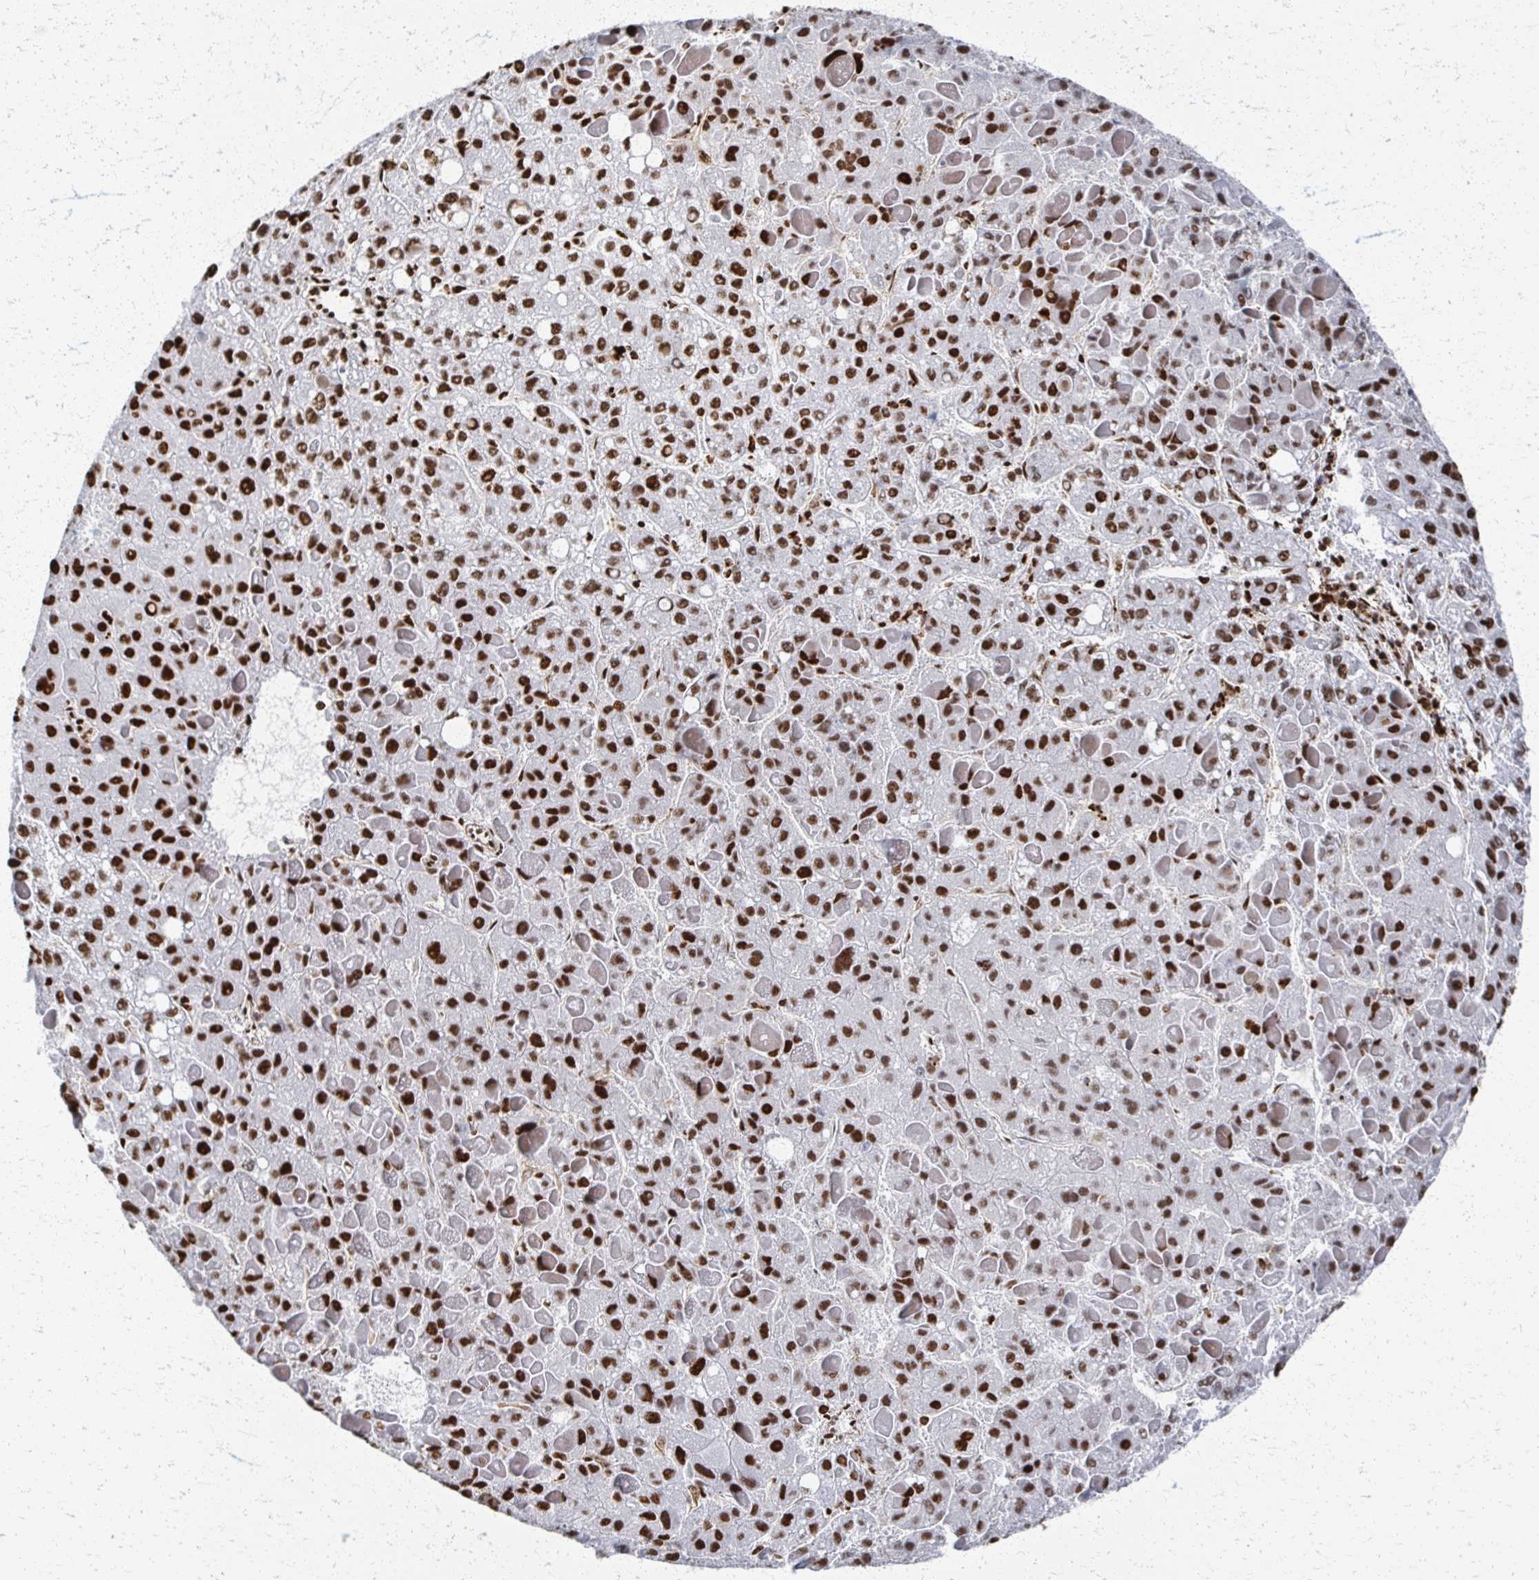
{"staining": {"intensity": "strong", "quantity": ">75%", "location": "nuclear"}, "tissue": "liver cancer", "cell_type": "Tumor cells", "image_type": "cancer", "snomed": [{"axis": "morphology", "description": "Carcinoma, Hepatocellular, NOS"}, {"axis": "topography", "description": "Liver"}], "caption": "Immunohistochemistry (IHC) of human hepatocellular carcinoma (liver) demonstrates high levels of strong nuclear staining in approximately >75% of tumor cells.", "gene": "RBBP7", "patient": {"sex": "female", "age": 82}}